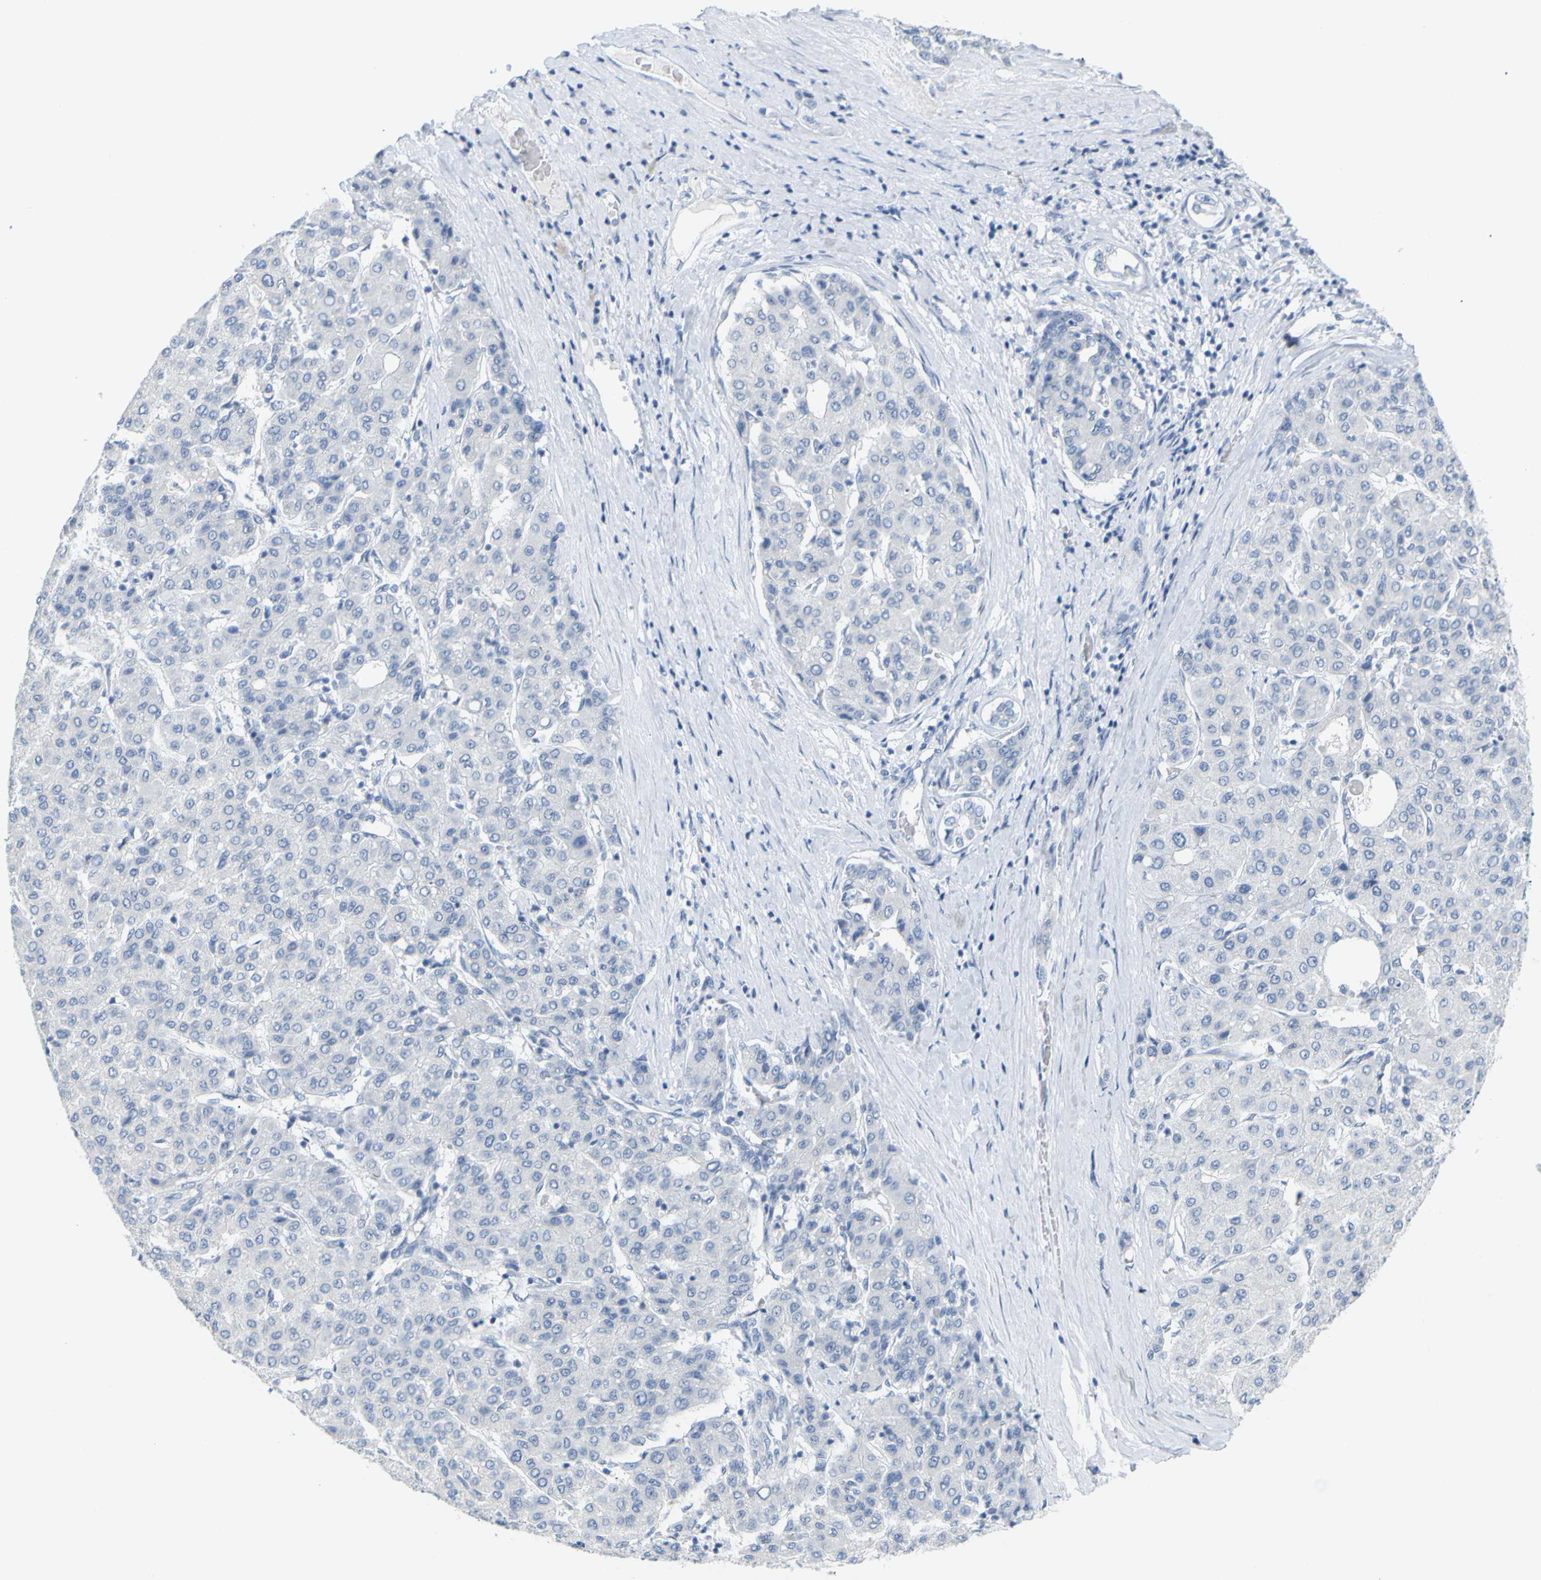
{"staining": {"intensity": "negative", "quantity": "none", "location": "none"}, "tissue": "liver cancer", "cell_type": "Tumor cells", "image_type": "cancer", "snomed": [{"axis": "morphology", "description": "Carcinoma, Hepatocellular, NOS"}, {"axis": "topography", "description": "Liver"}], "caption": "Immunohistochemistry (IHC) of liver cancer (hepatocellular carcinoma) shows no staining in tumor cells.", "gene": "OPN1SW", "patient": {"sex": "male", "age": 65}}